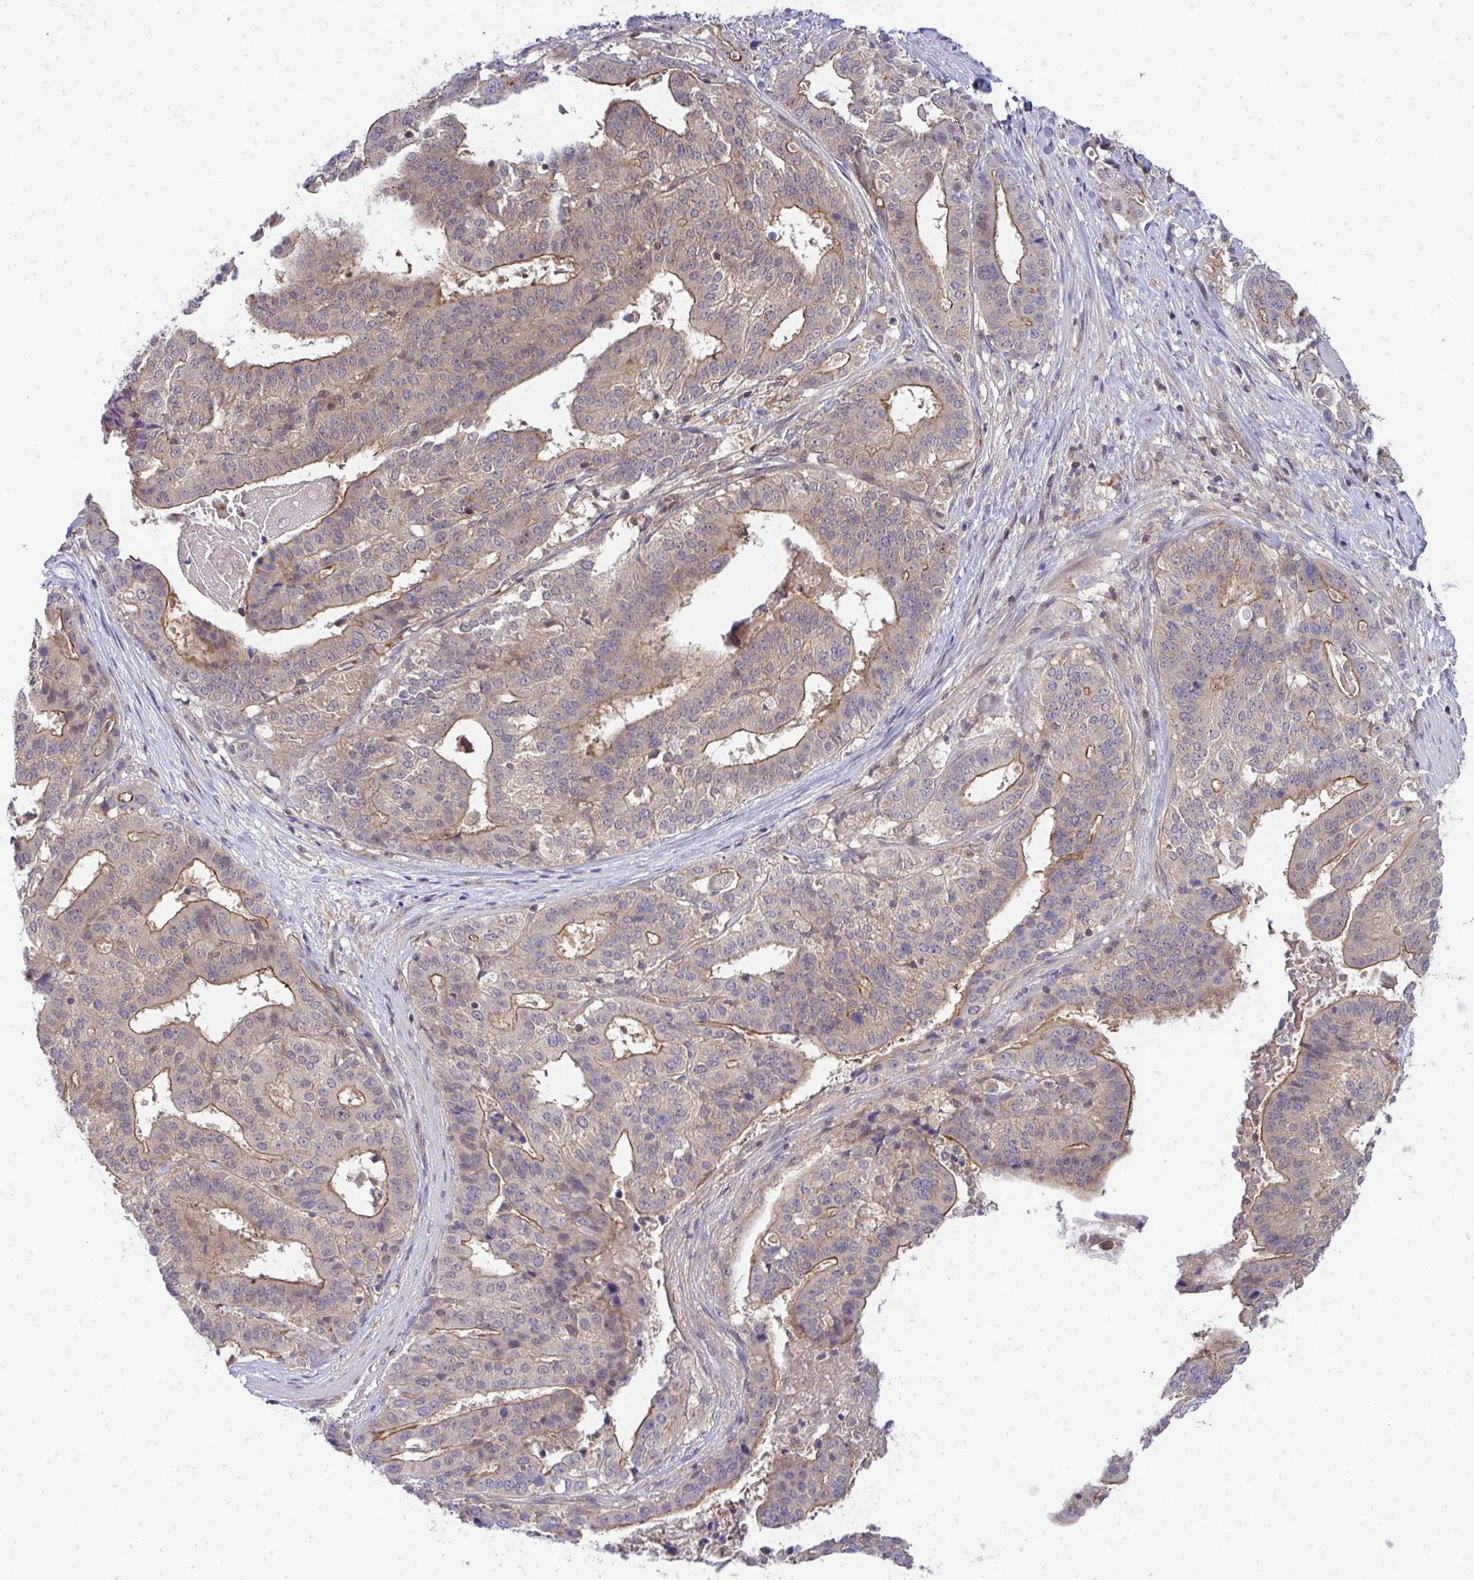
{"staining": {"intensity": "moderate", "quantity": "25%-75%", "location": "cytoplasmic/membranous"}, "tissue": "stomach cancer", "cell_type": "Tumor cells", "image_type": "cancer", "snomed": [{"axis": "morphology", "description": "Adenocarcinoma, NOS"}, {"axis": "topography", "description": "Stomach"}], "caption": "Moderate cytoplasmic/membranous positivity for a protein is appreciated in about 25%-75% of tumor cells of stomach cancer (adenocarcinoma) using IHC.", "gene": "HDHD2", "patient": {"sex": "male", "age": 48}}